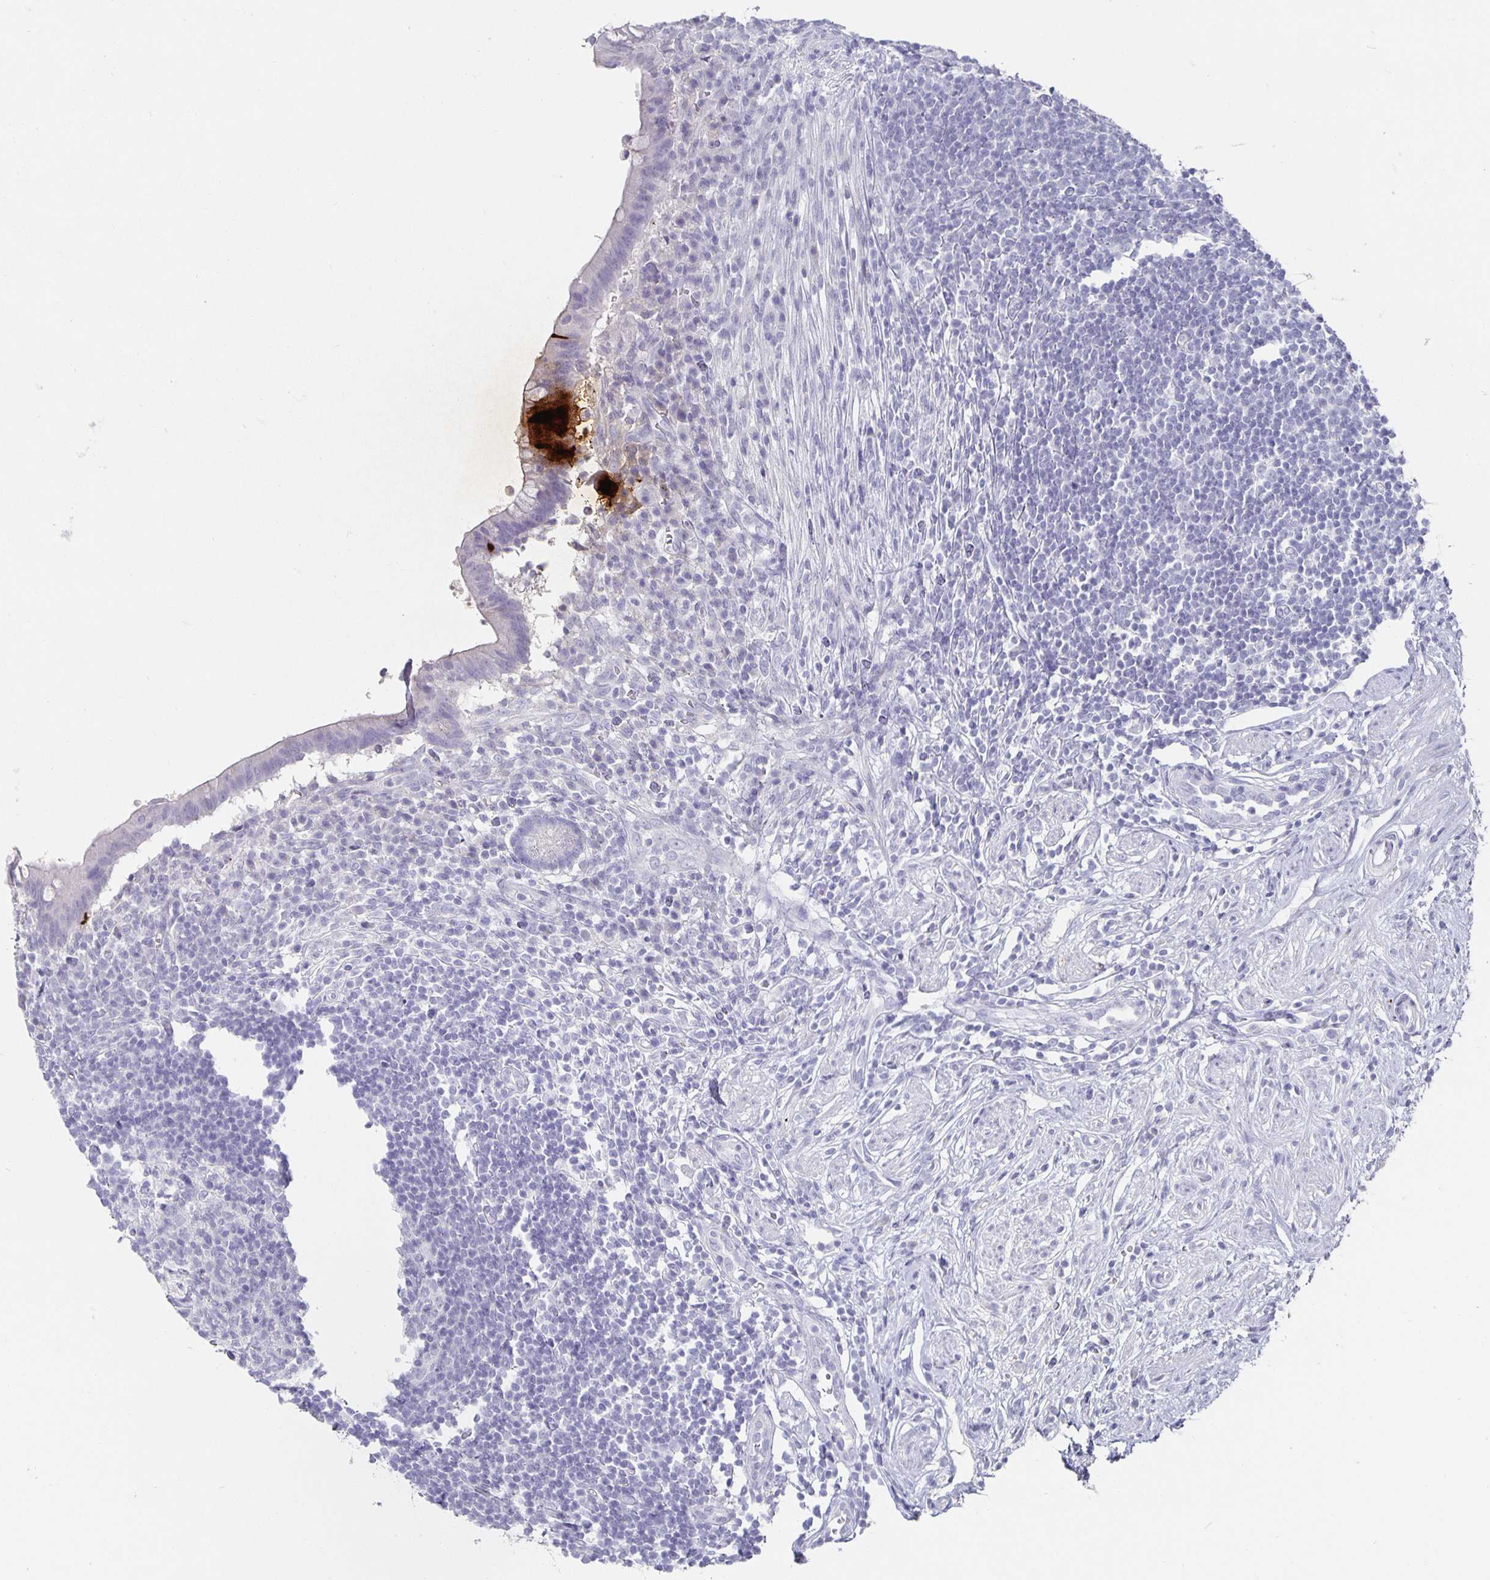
{"staining": {"intensity": "strong", "quantity": "<25%", "location": "cytoplasmic/membranous"}, "tissue": "appendix", "cell_type": "Glandular cells", "image_type": "normal", "snomed": [{"axis": "morphology", "description": "Normal tissue, NOS"}, {"axis": "topography", "description": "Appendix"}], "caption": "DAB immunohistochemical staining of unremarkable appendix shows strong cytoplasmic/membranous protein expression in approximately <25% of glandular cells.", "gene": "CHGA", "patient": {"sex": "female", "age": 56}}